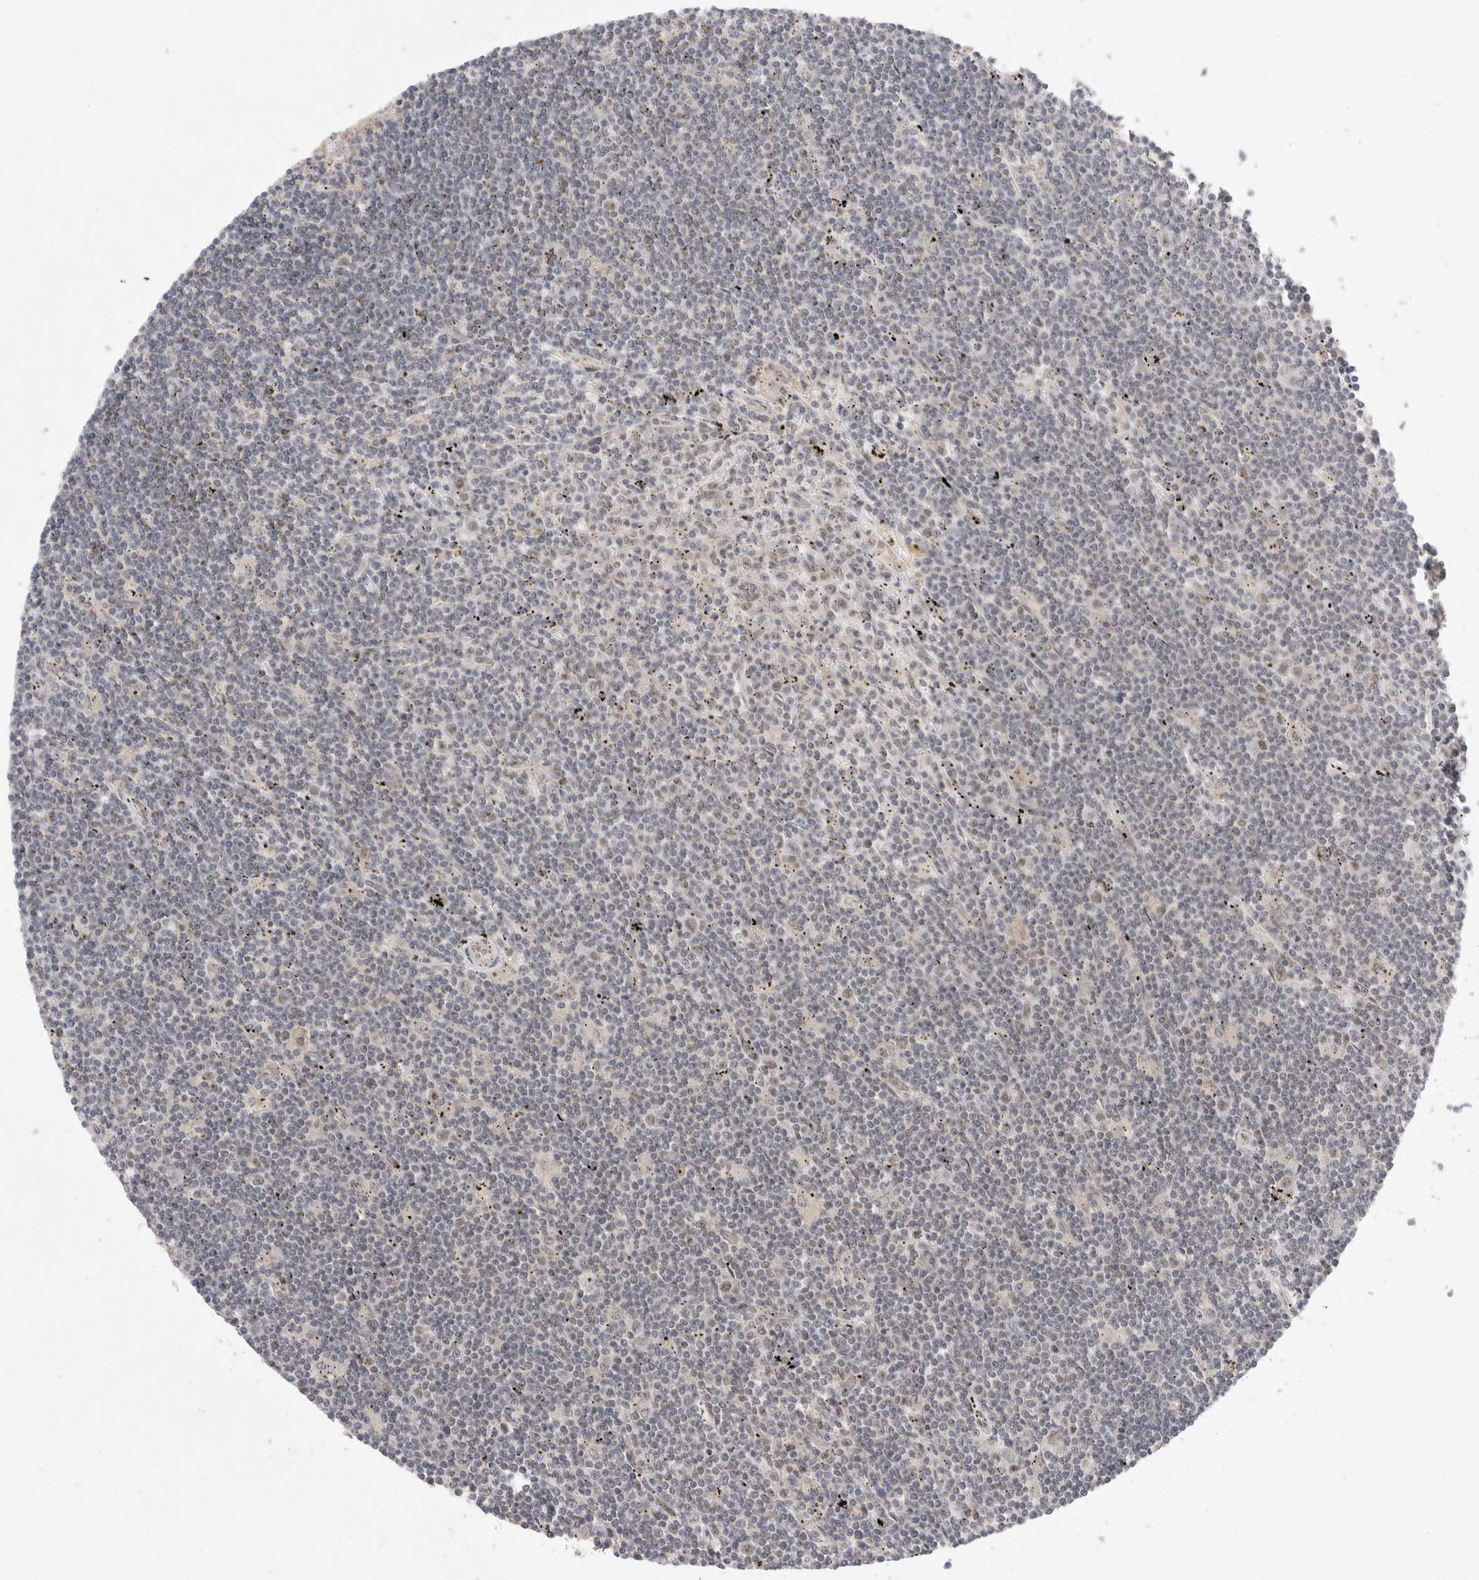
{"staining": {"intensity": "negative", "quantity": "none", "location": "none"}, "tissue": "lymphoma", "cell_type": "Tumor cells", "image_type": "cancer", "snomed": [{"axis": "morphology", "description": "Malignant lymphoma, non-Hodgkin's type, Low grade"}, {"axis": "topography", "description": "Spleen"}], "caption": "Low-grade malignant lymphoma, non-Hodgkin's type stained for a protein using immunohistochemistry exhibits no expression tumor cells.", "gene": "LEMD3", "patient": {"sex": "male", "age": 76}}